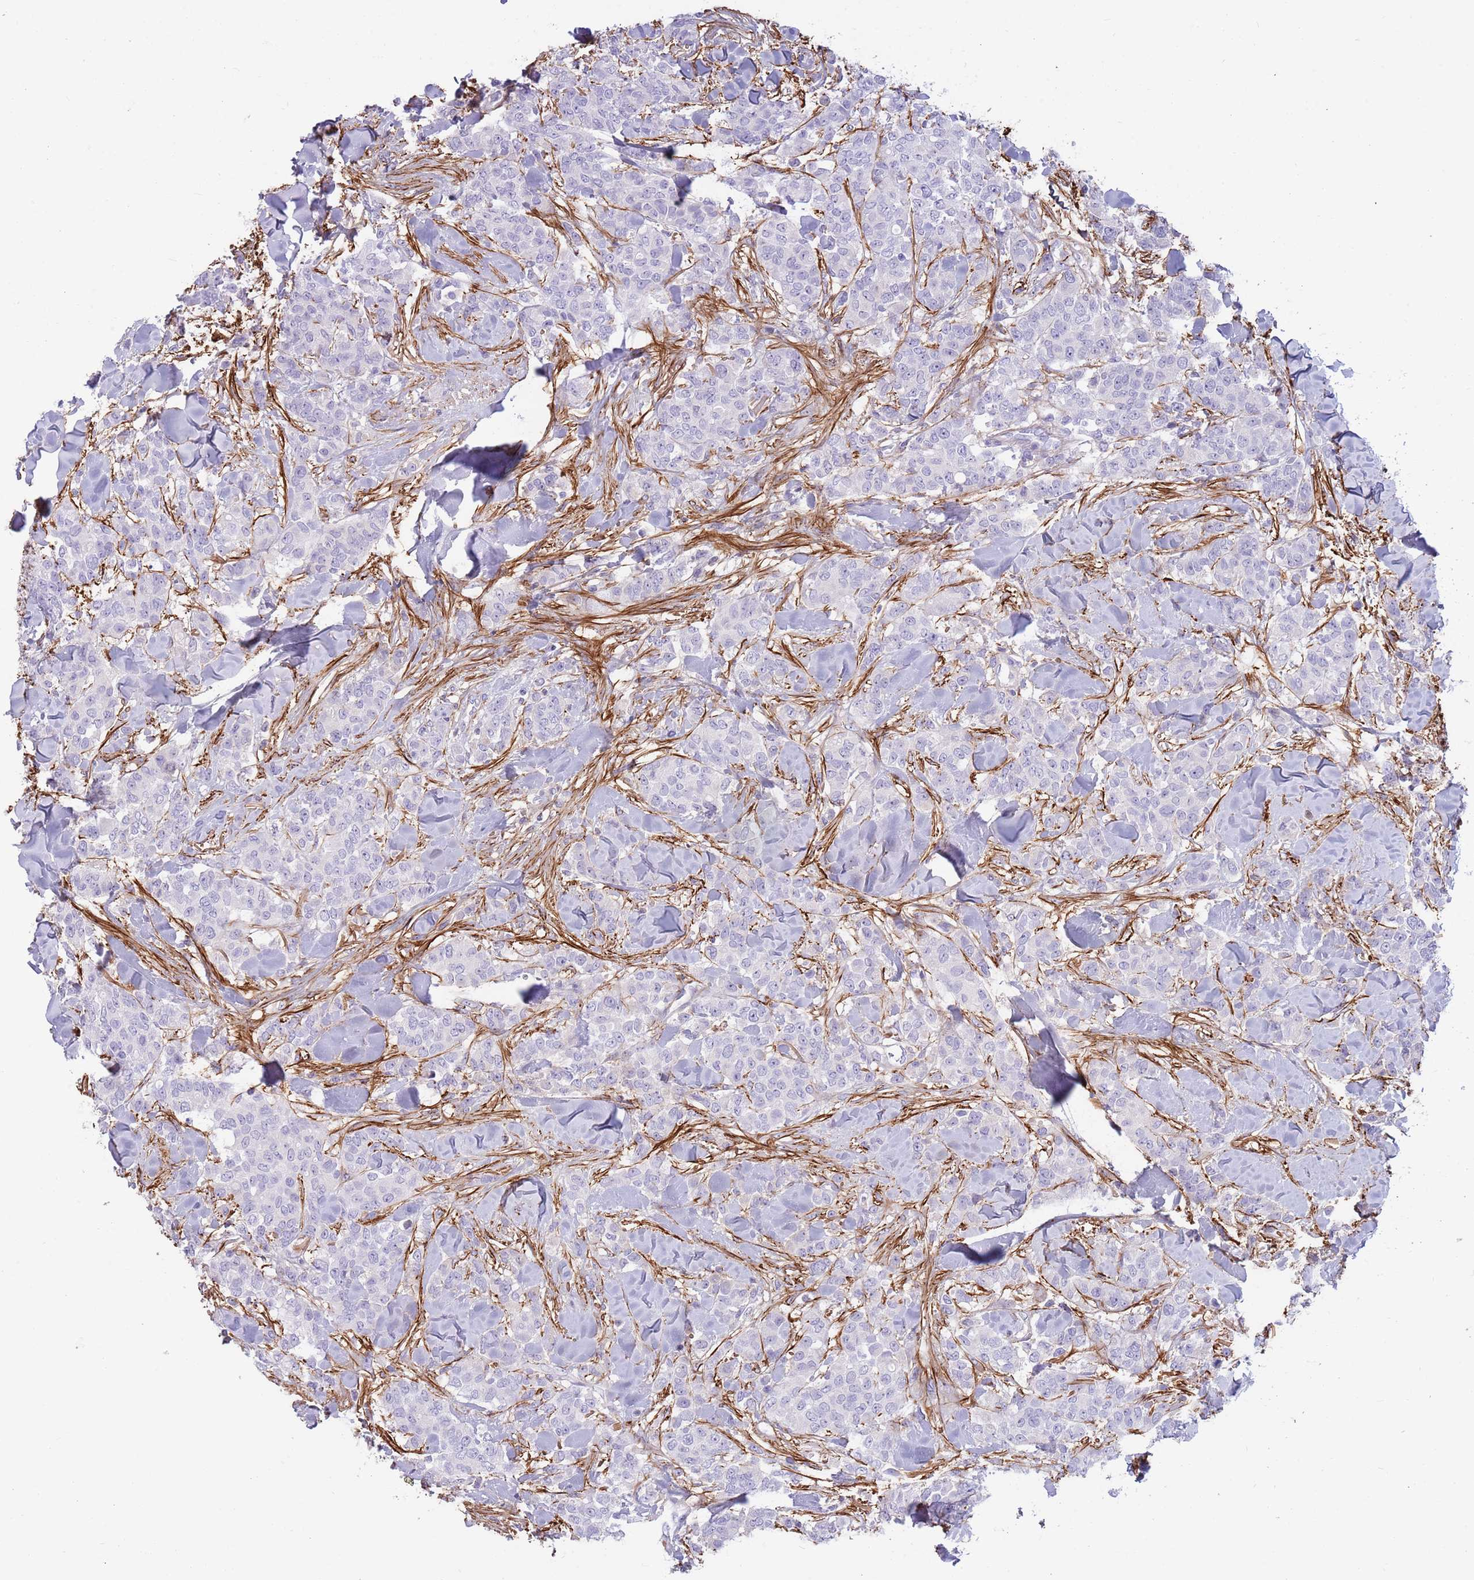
{"staining": {"intensity": "negative", "quantity": "none", "location": "none"}, "tissue": "breast cancer", "cell_type": "Tumor cells", "image_type": "cancer", "snomed": [{"axis": "morphology", "description": "Lobular carcinoma"}, {"axis": "topography", "description": "Breast"}], "caption": "Breast cancer was stained to show a protein in brown. There is no significant staining in tumor cells.", "gene": "LEPROTL1", "patient": {"sex": "female", "age": 91}}